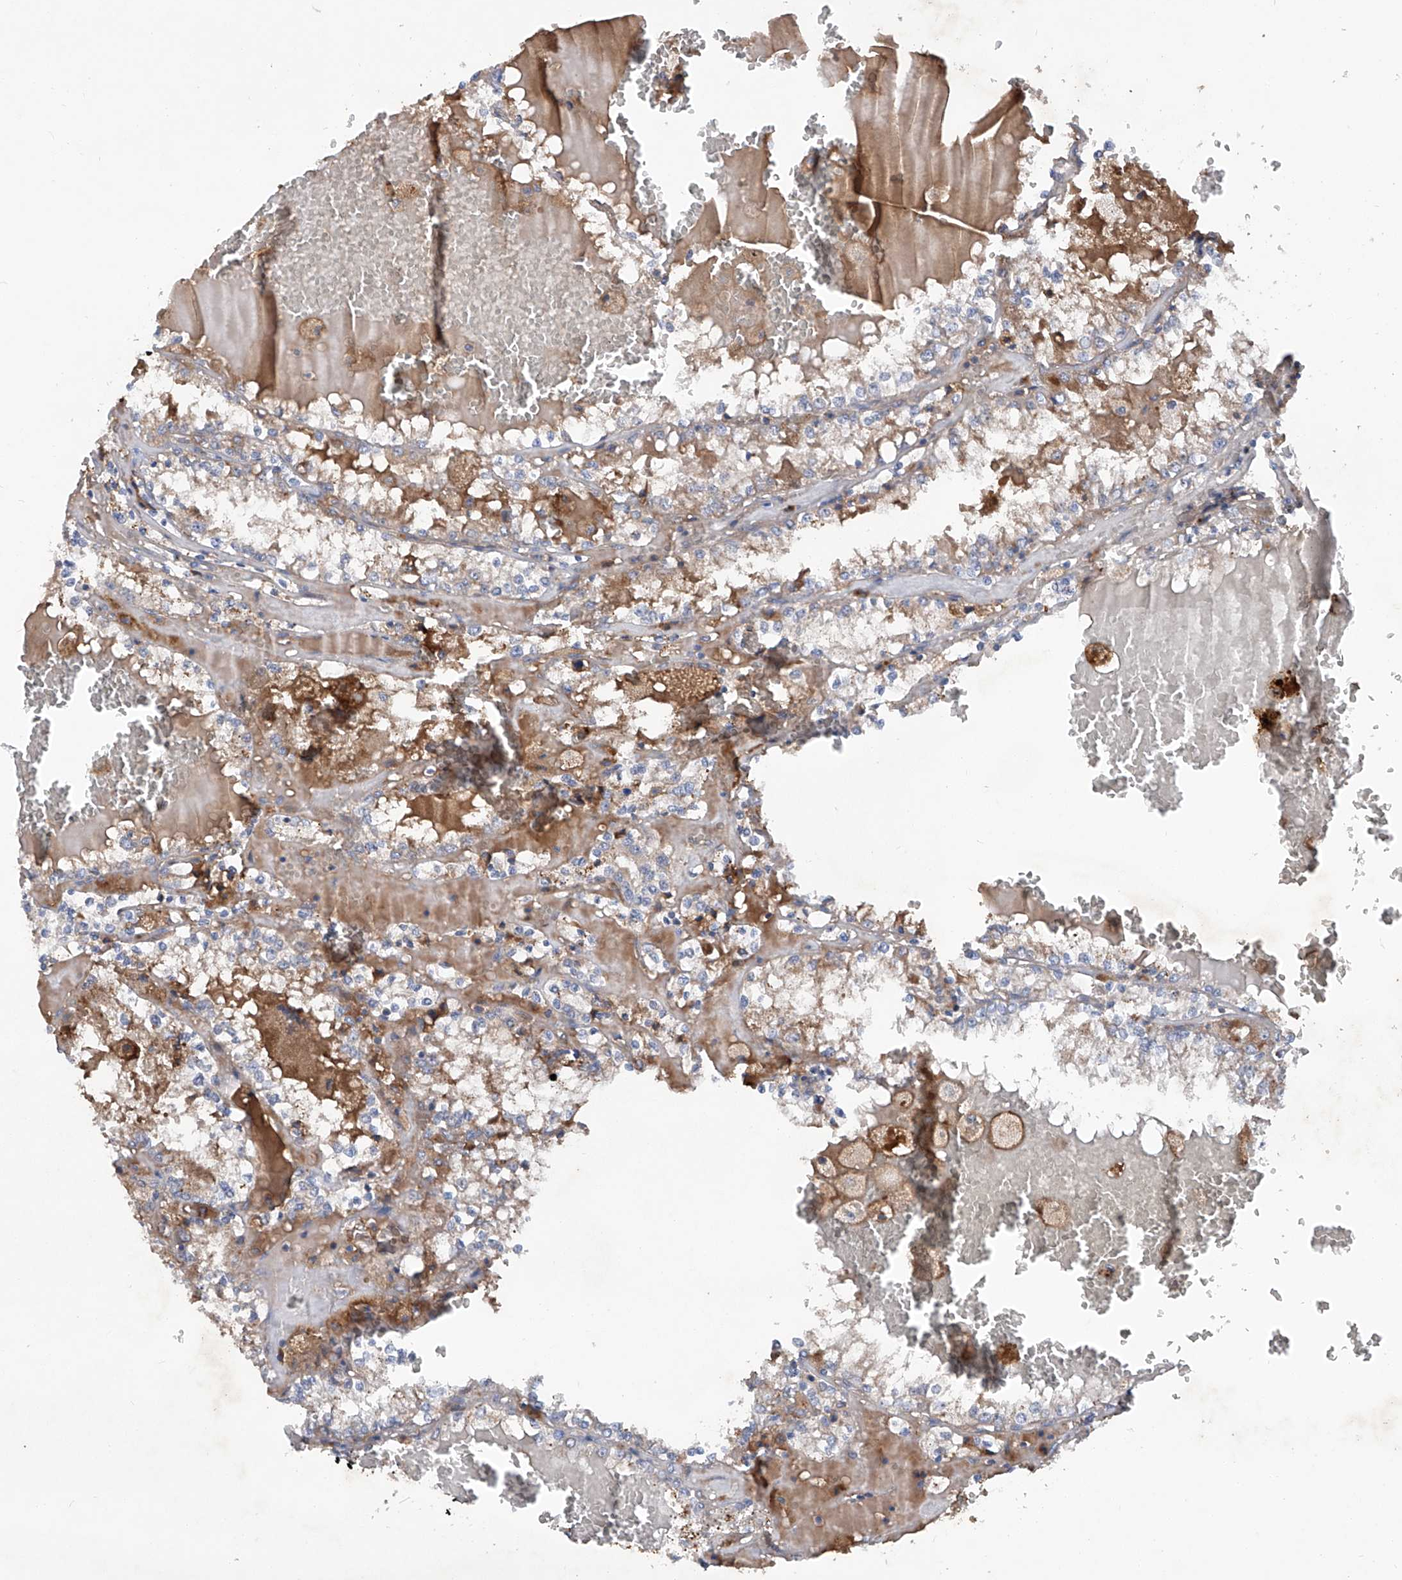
{"staining": {"intensity": "moderate", "quantity": "25%-75%", "location": "cytoplasmic/membranous"}, "tissue": "renal cancer", "cell_type": "Tumor cells", "image_type": "cancer", "snomed": [{"axis": "morphology", "description": "Adenocarcinoma, NOS"}, {"axis": "topography", "description": "Kidney"}], "caption": "IHC photomicrograph of human renal adenocarcinoma stained for a protein (brown), which displays medium levels of moderate cytoplasmic/membranous positivity in approximately 25%-75% of tumor cells.", "gene": "ASCC3", "patient": {"sex": "female", "age": 56}}